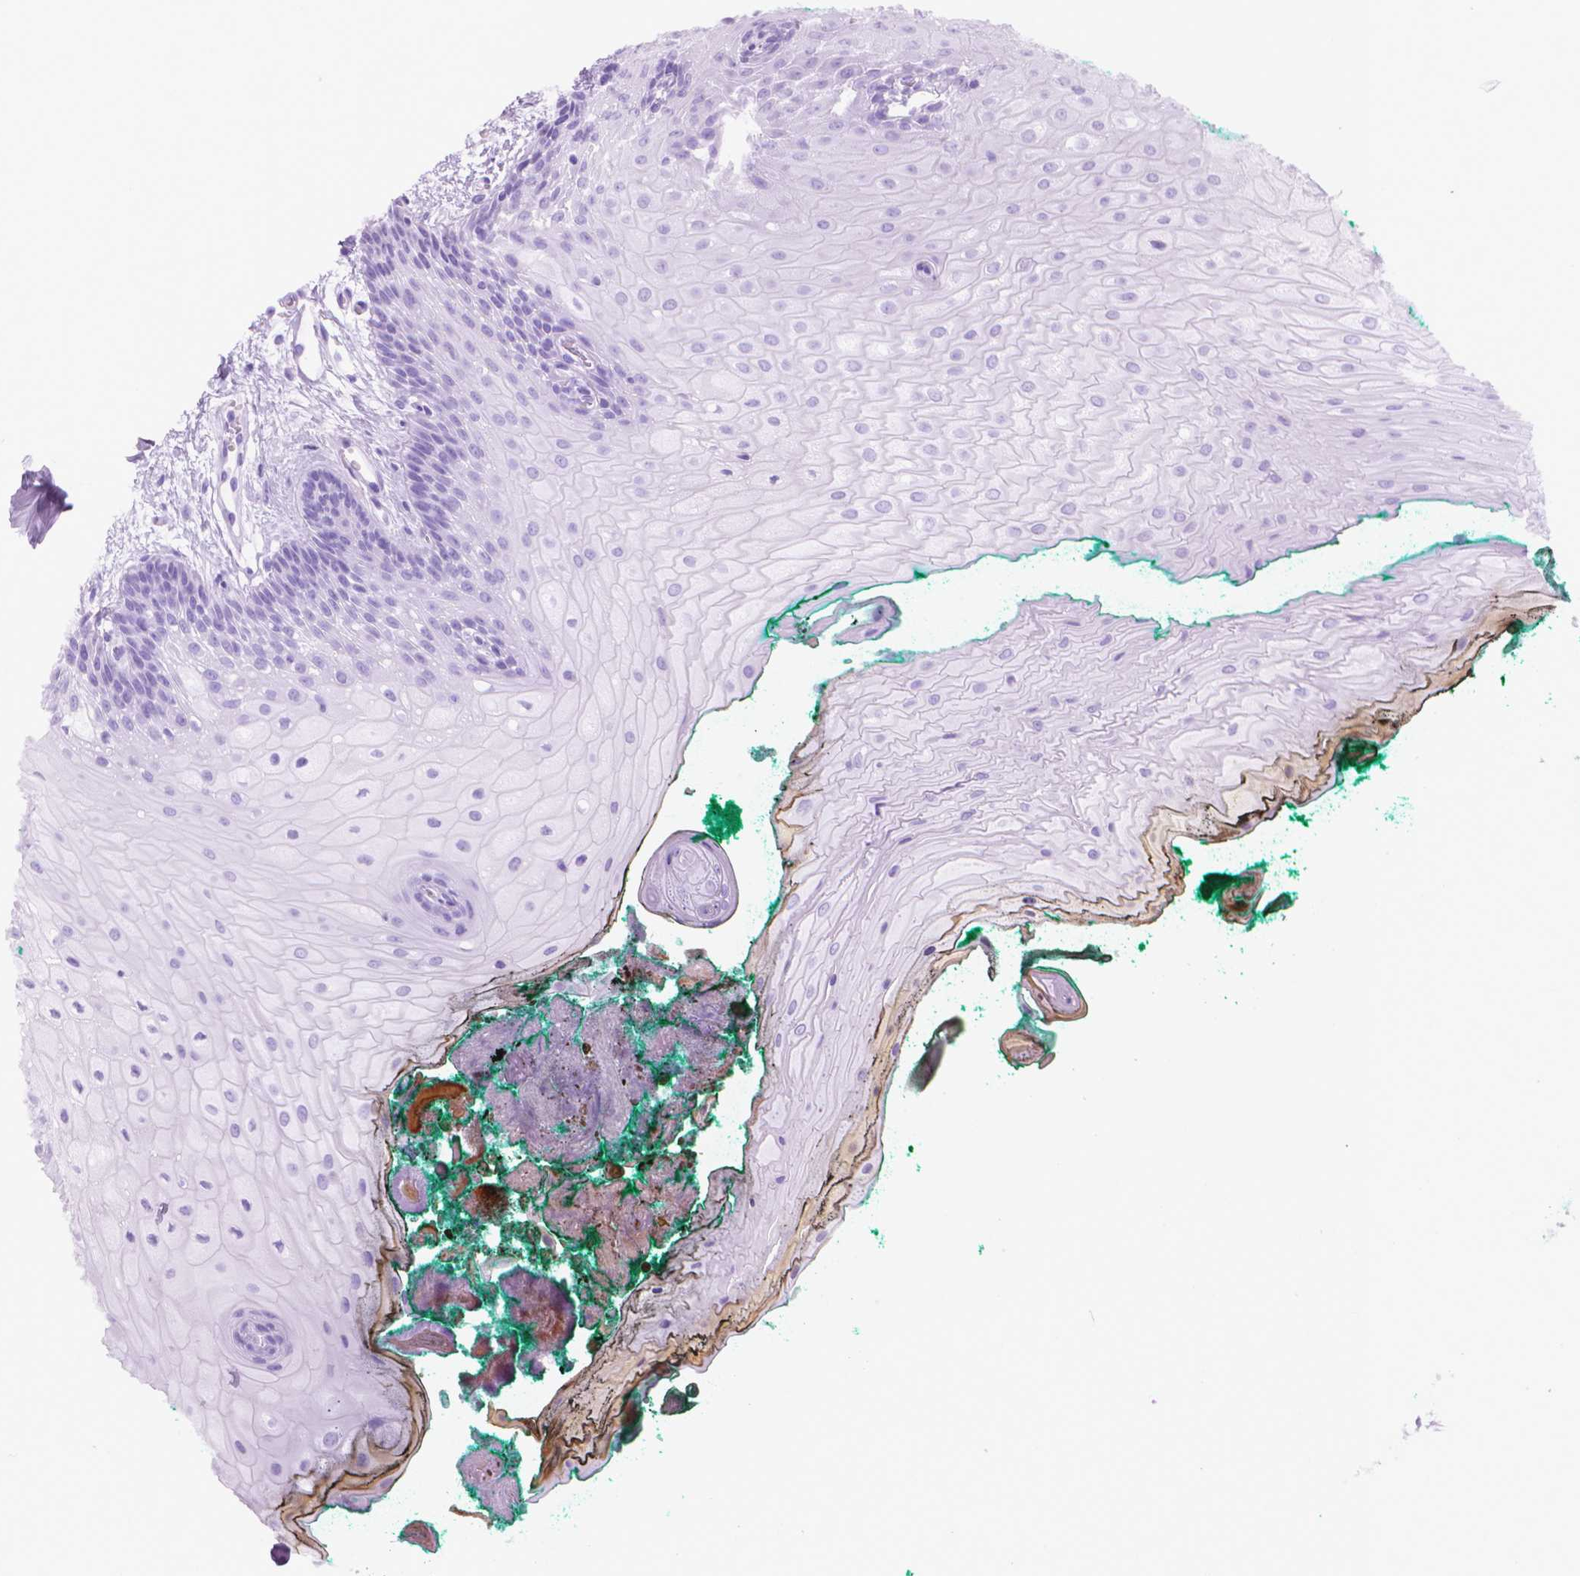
{"staining": {"intensity": "negative", "quantity": "none", "location": "none"}, "tissue": "oral mucosa", "cell_type": "Squamous epithelial cells", "image_type": "normal", "snomed": [{"axis": "morphology", "description": "Normal tissue, NOS"}, {"axis": "topography", "description": "Oral tissue"}], "caption": "Immunohistochemistry micrograph of unremarkable oral mucosa: human oral mucosa stained with DAB displays no significant protein positivity in squamous epithelial cells.", "gene": "POLR3D", "patient": {"sex": "female", "age": 68}}